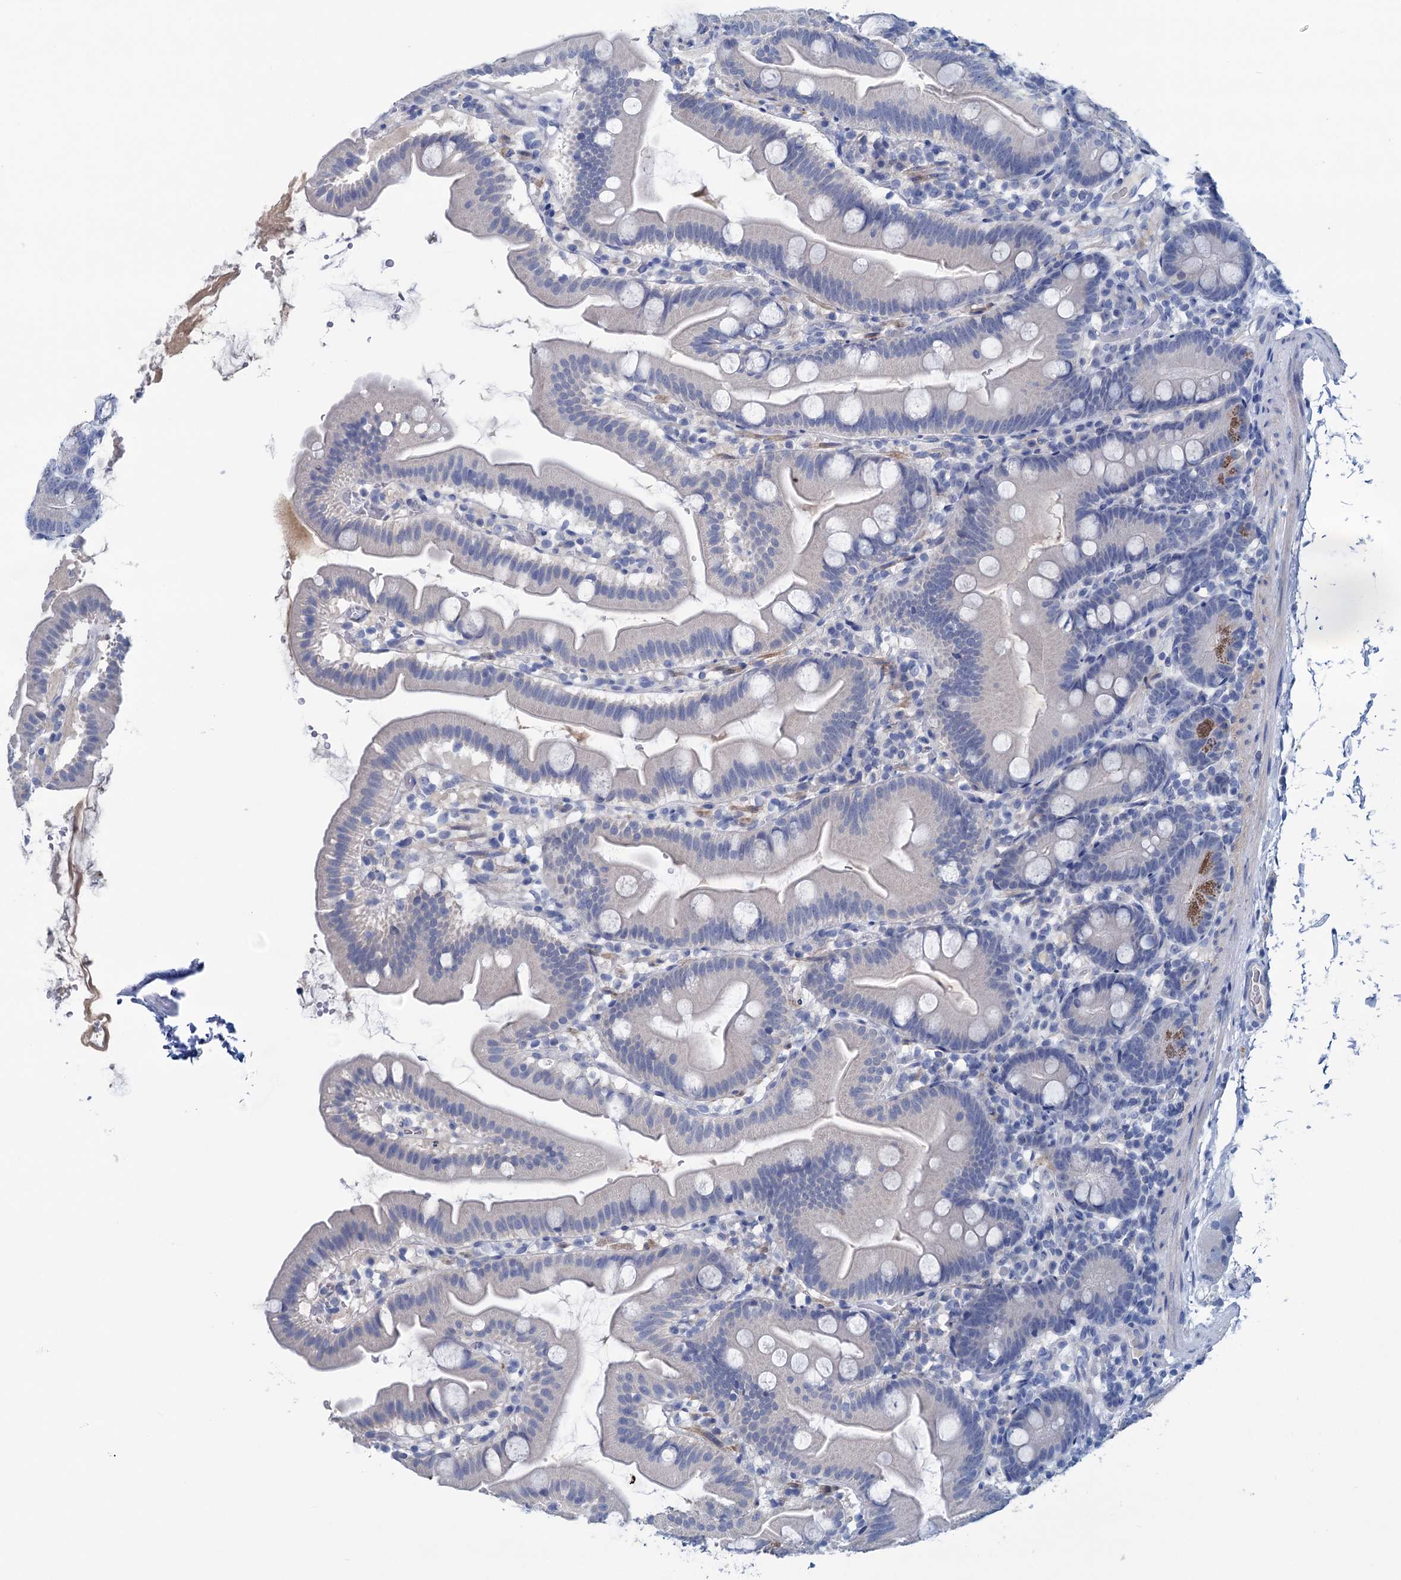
{"staining": {"intensity": "moderate", "quantity": "<25%", "location": "cytoplasmic/membranous"}, "tissue": "small intestine", "cell_type": "Glandular cells", "image_type": "normal", "snomed": [{"axis": "morphology", "description": "Normal tissue, NOS"}, {"axis": "topography", "description": "Small intestine"}], "caption": "Glandular cells display low levels of moderate cytoplasmic/membranous expression in approximately <25% of cells in normal human small intestine.", "gene": "MYOZ3", "patient": {"sex": "female", "age": 68}}